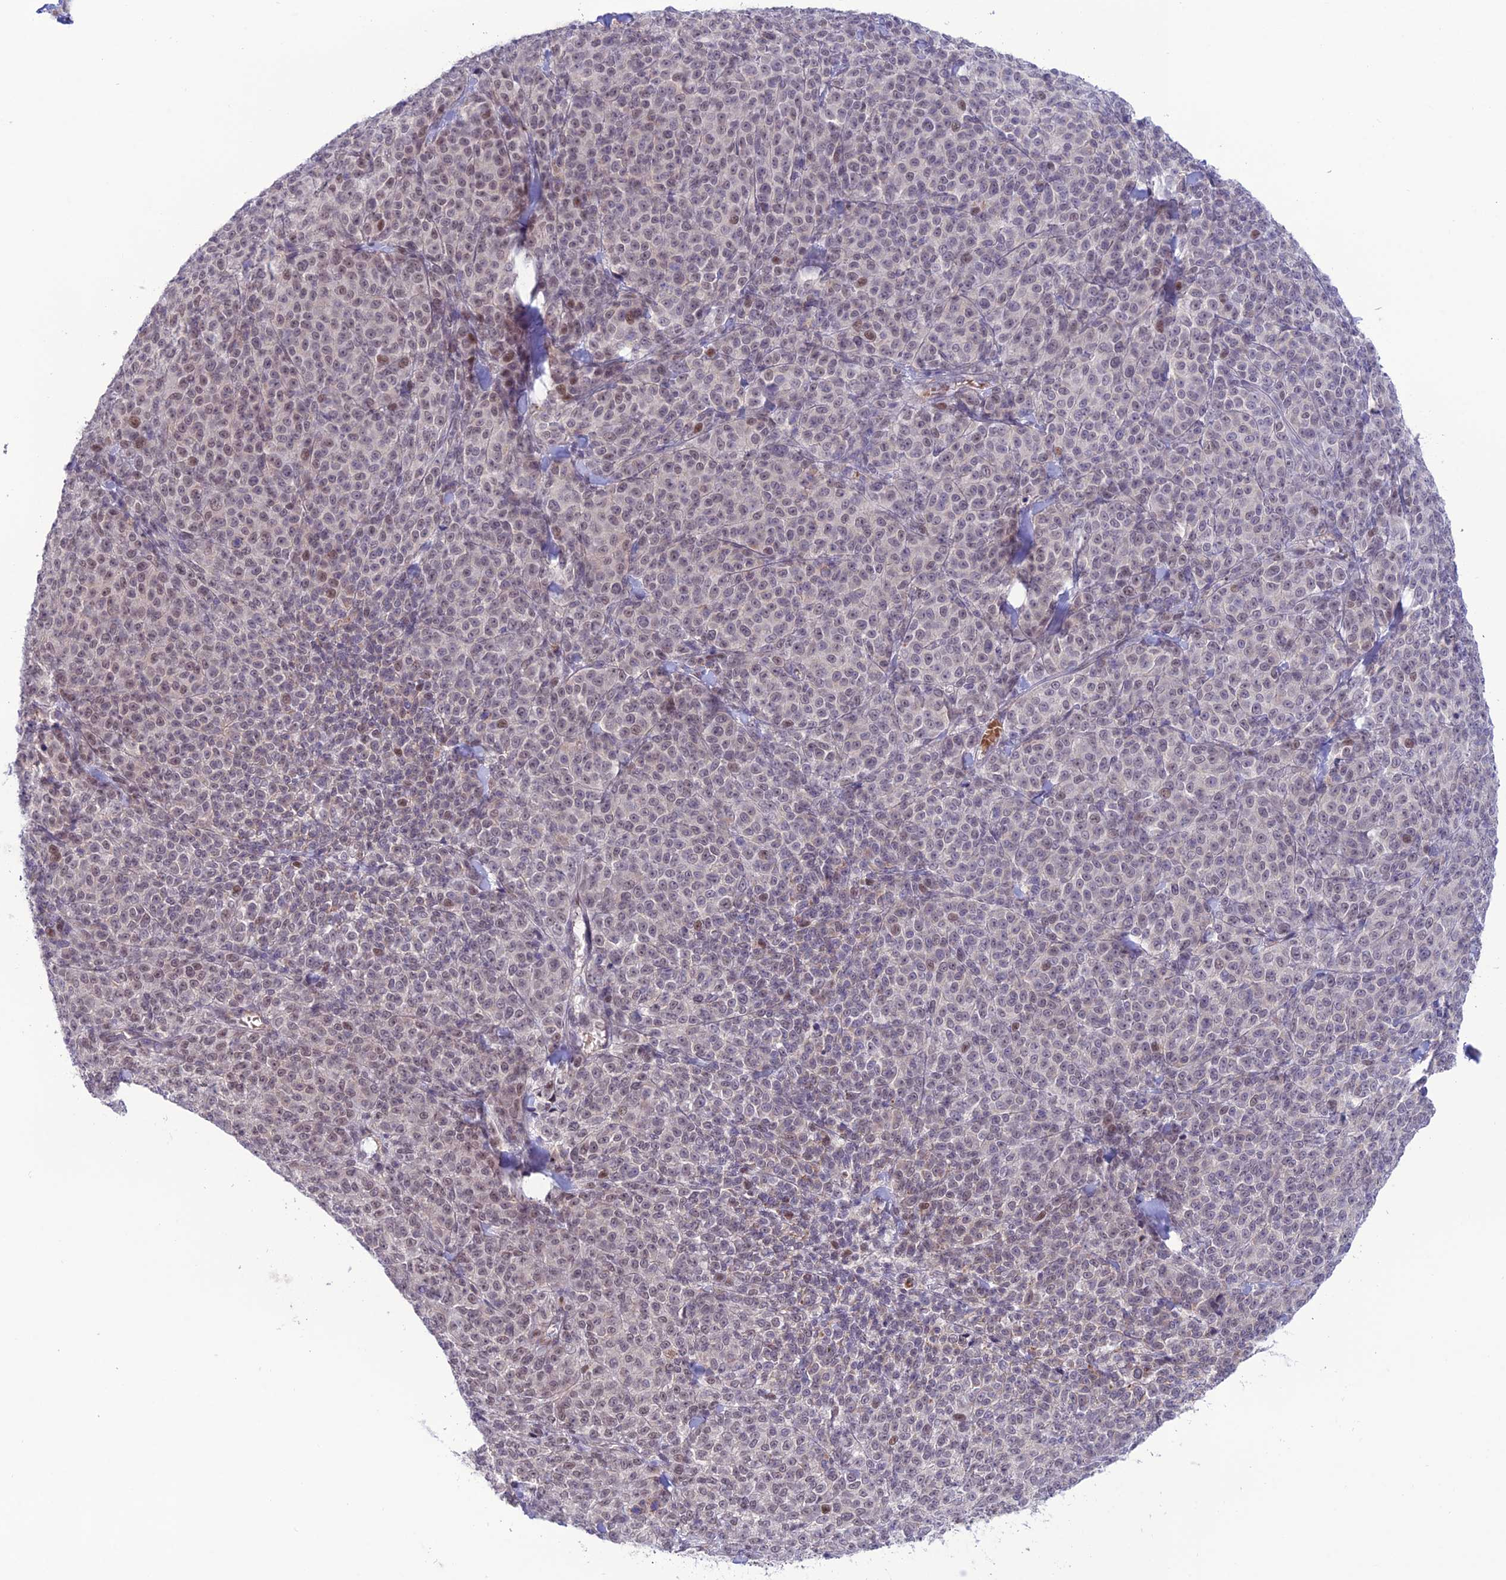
{"staining": {"intensity": "moderate", "quantity": "<25%", "location": "nuclear"}, "tissue": "melanoma", "cell_type": "Tumor cells", "image_type": "cancer", "snomed": [{"axis": "morphology", "description": "Normal tissue, NOS"}, {"axis": "morphology", "description": "Malignant melanoma, NOS"}, {"axis": "topography", "description": "Skin"}], "caption": "Moderate nuclear positivity for a protein is seen in approximately <25% of tumor cells of malignant melanoma using immunohistochemistry (IHC).", "gene": "COL6A6", "patient": {"sex": "female", "age": 34}}